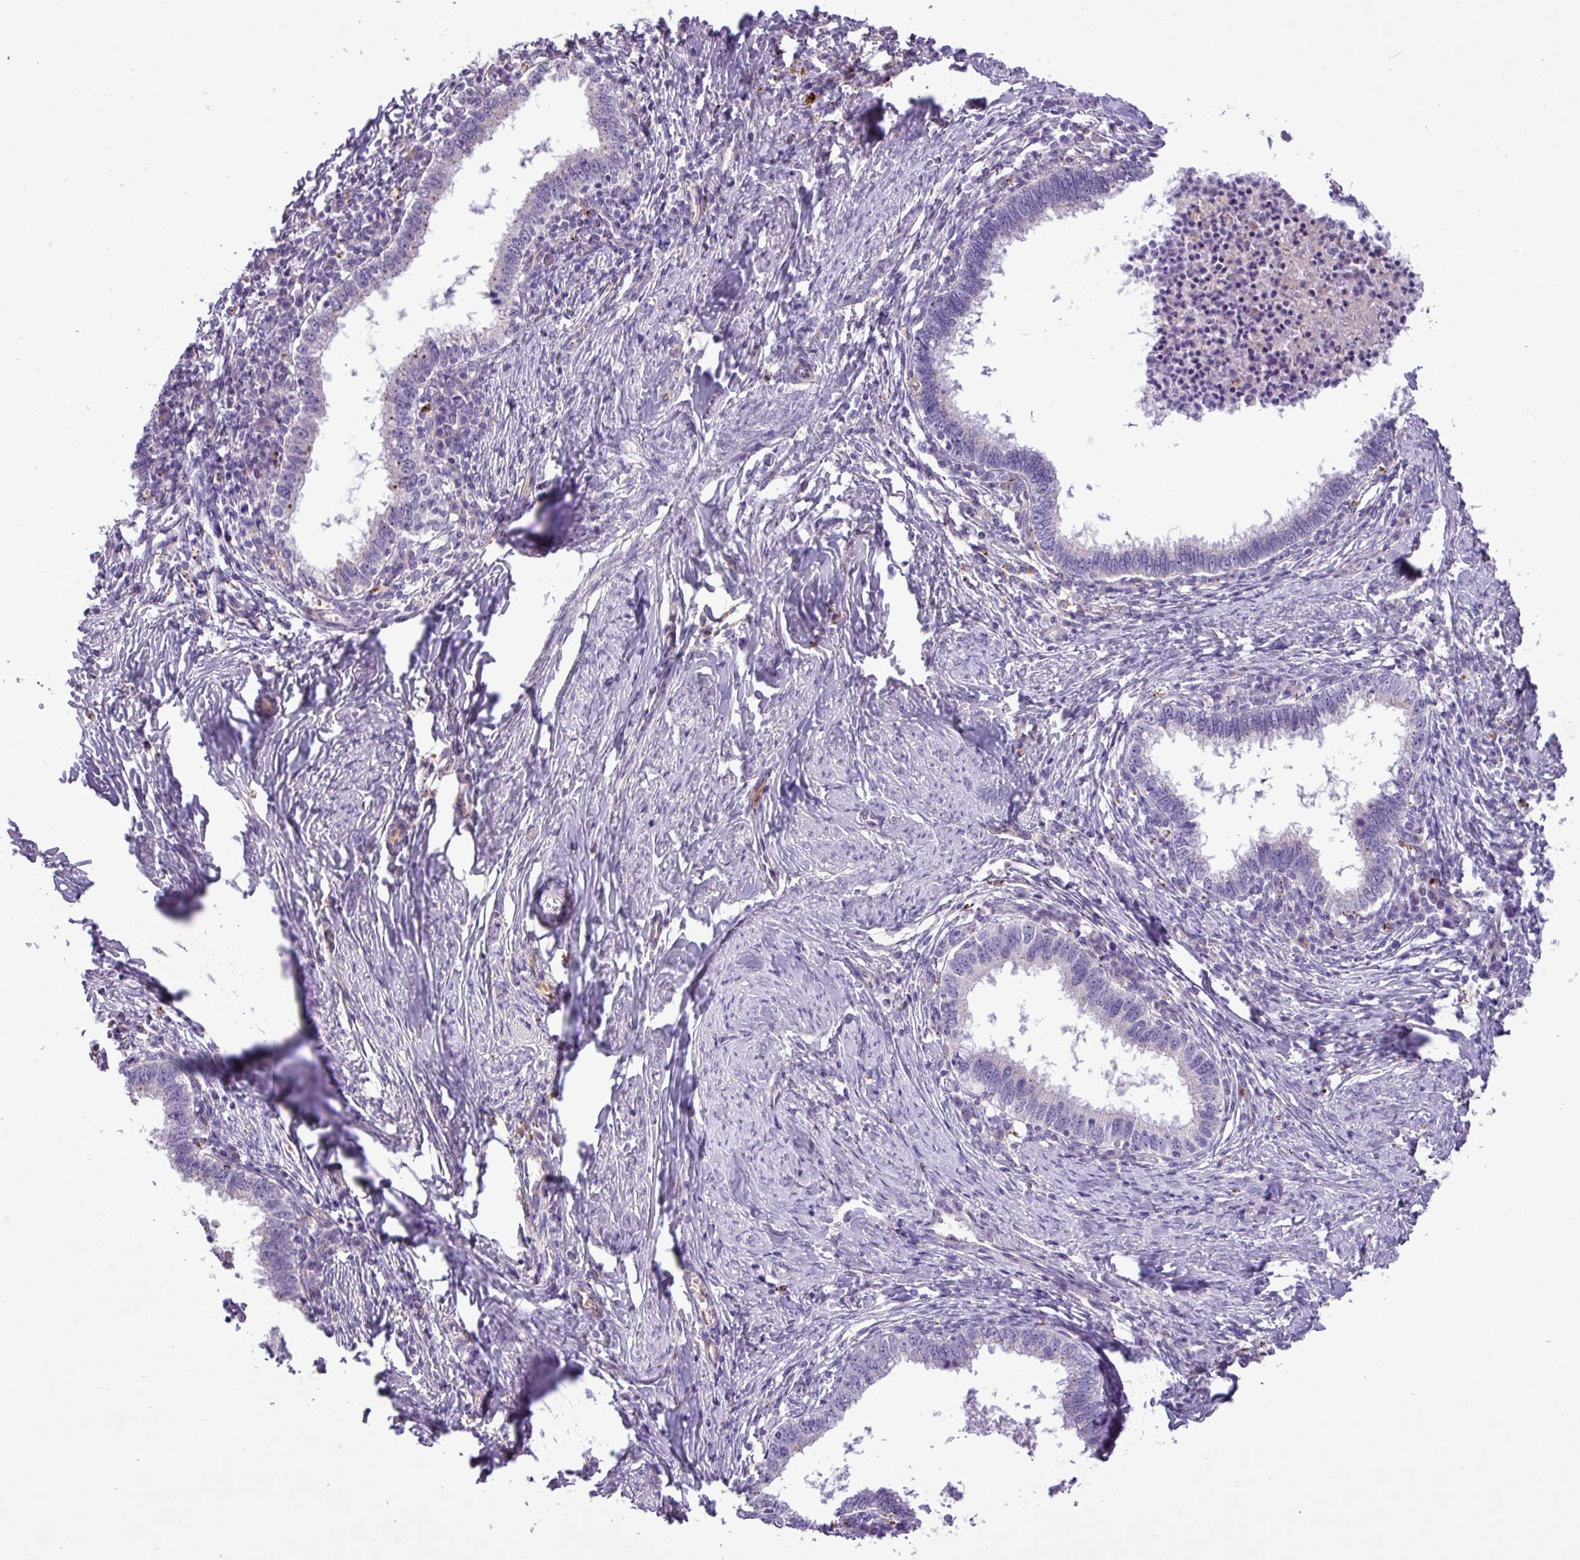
{"staining": {"intensity": "negative", "quantity": "none", "location": "none"}, "tissue": "cervical cancer", "cell_type": "Tumor cells", "image_type": "cancer", "snomed": [{"axis": "morphology", "description": "Adenocarcinoma, NOS"}, {"axis": "topography", "description": "Cervix"}], "caption": "This is a histopathology image of IHC staining of adenocarcinoma (cervical), which shows no staining in tumor cells. (DAB IHC with hematoxylin counter stain).", "gene": "CD248", "patient": {"sex": "female", "age": 36}}